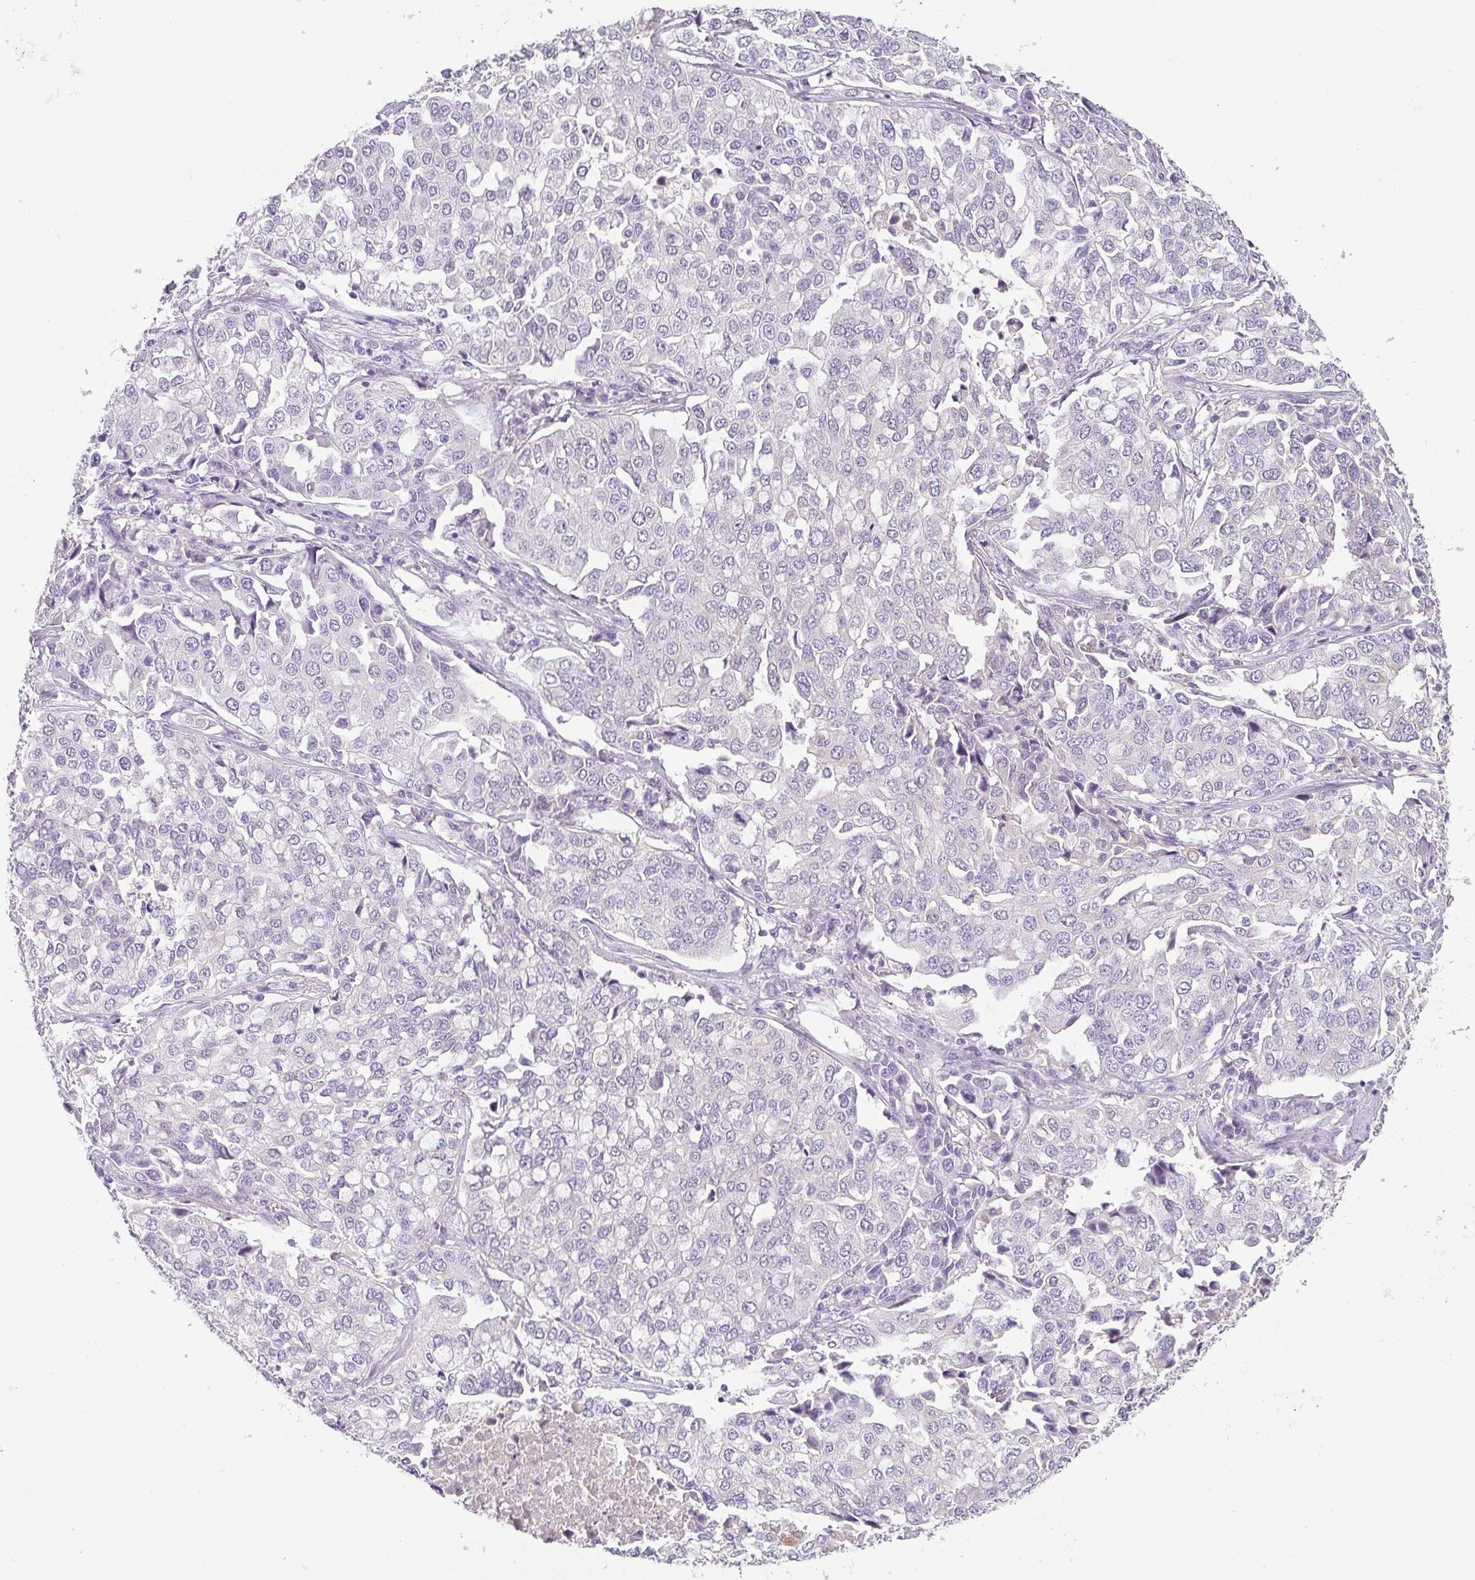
{"staining": {"intensity": "negative", "quantity": "none", "location": "none"}, "tissue": "lung cancer", "cell_type": "Tumor cells", "image_type": "cancer", "snomed": [{"axis": "morphology", "description": "Adenocarcinoma, NOS"}, {"axis": "morphology", "description": "Adenocarcinoma, metastatic, NOS"}, {"axis": "topography", "description": "Lymph node"}, {"axis": "topography", "description": "Lung"}], "caption": "DAB (3,3'-diaminobenzidine) immunohistochemical staining of human lung adenocarcinoma reveals no significant positivity in tumor cells.", "gene": "C1QTNF8", "patient": {"sex": "female", "age": 65}}